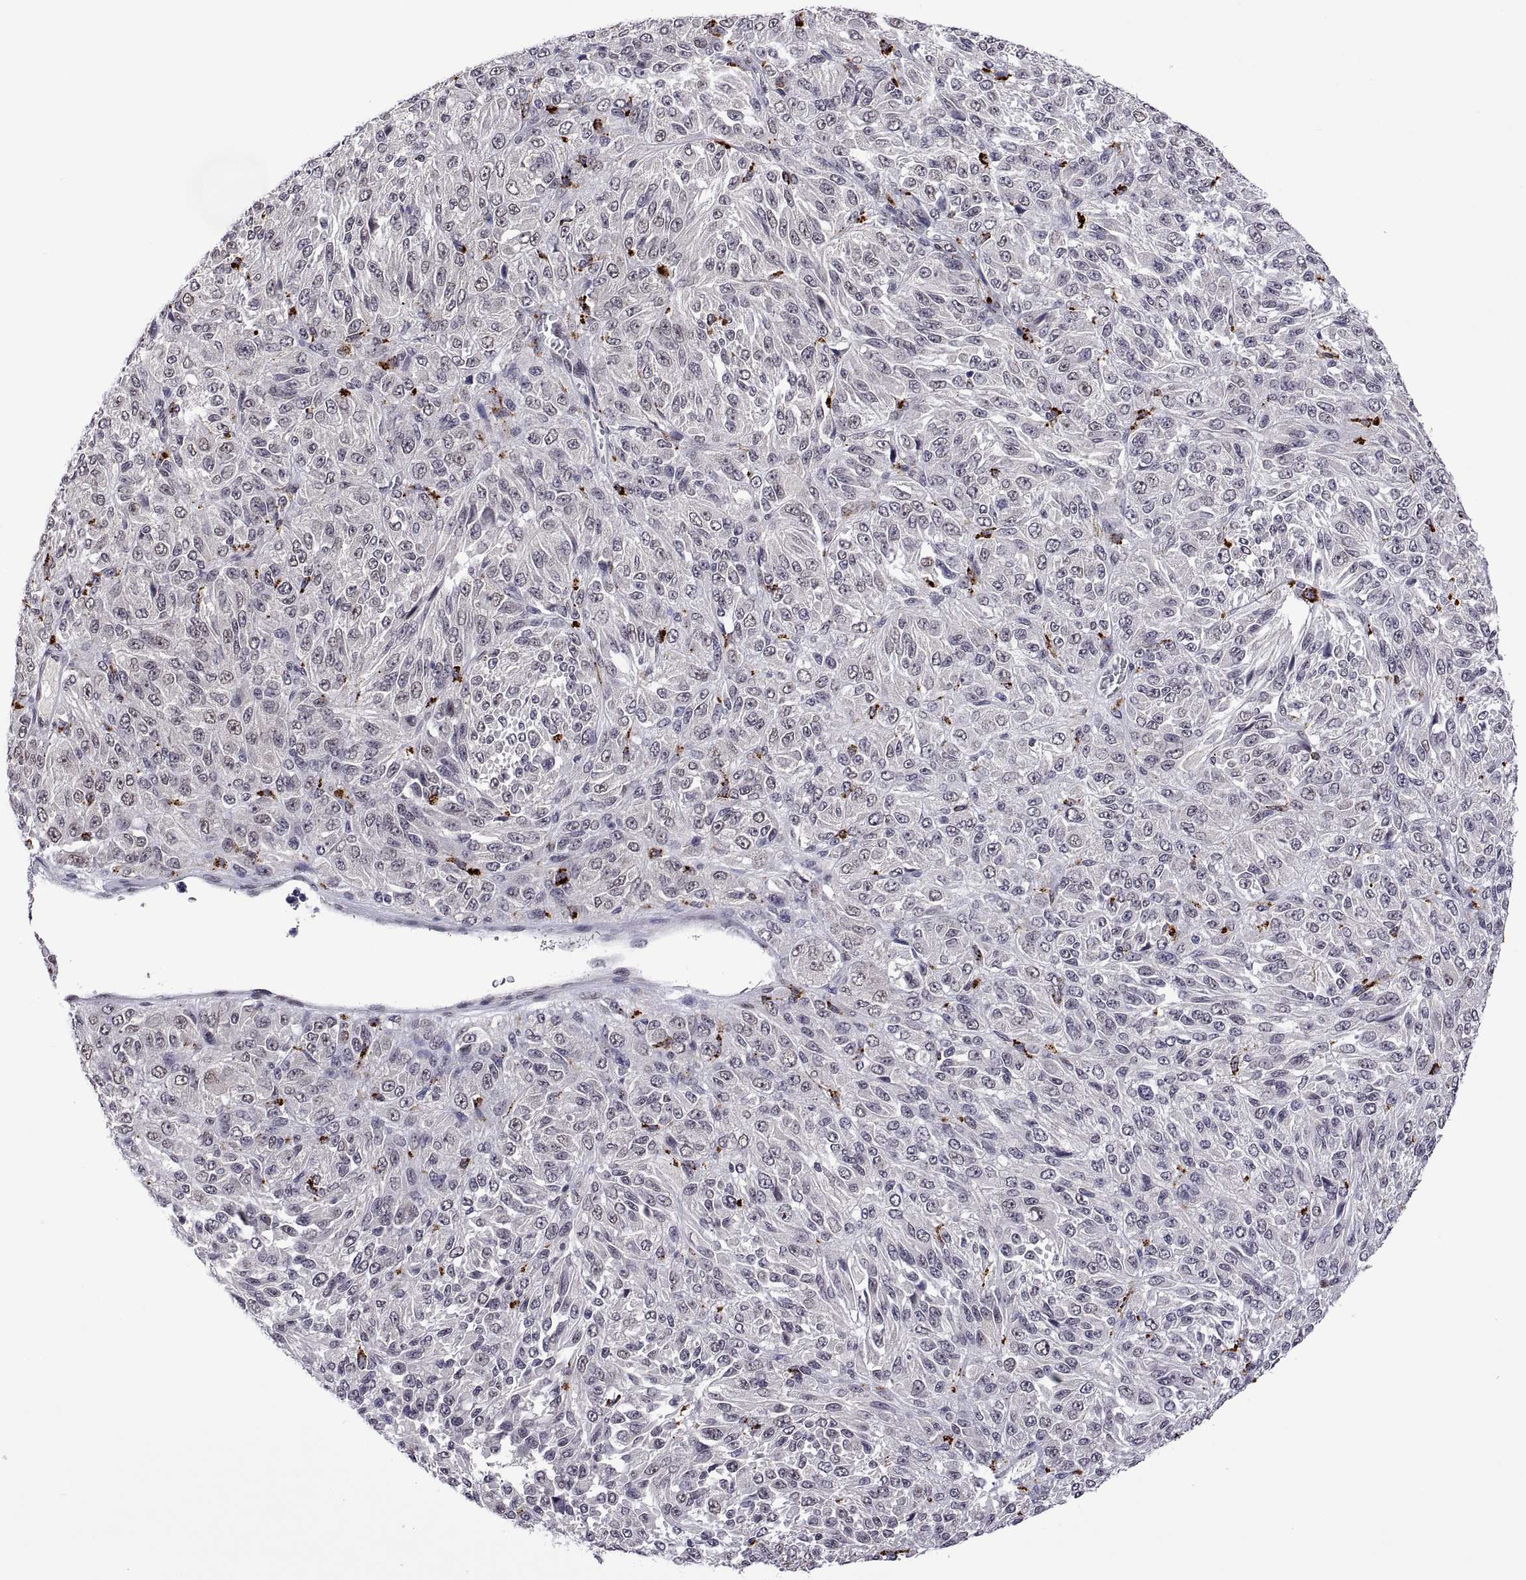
{"staining": {"intensity": "weak", "quantity": "25%-75%", "location": "cytoplasmic/membranous,nuclear"}, "tissue": "melanoma", "cell_type": "Tumor cells", "image_type": "cancer", "snomed": [{"axis": "morphology", "description": "Malignant melanoma, Metastatic site"}, {"axis": "topography", "description": "Brain"}], "caption": "Human malignant melanoma (metastatic site) stained with a protein marker displays weak staining in tumor cells.", "gene": "NR4A1", "patient": {"sex": "female", "age": 56}}